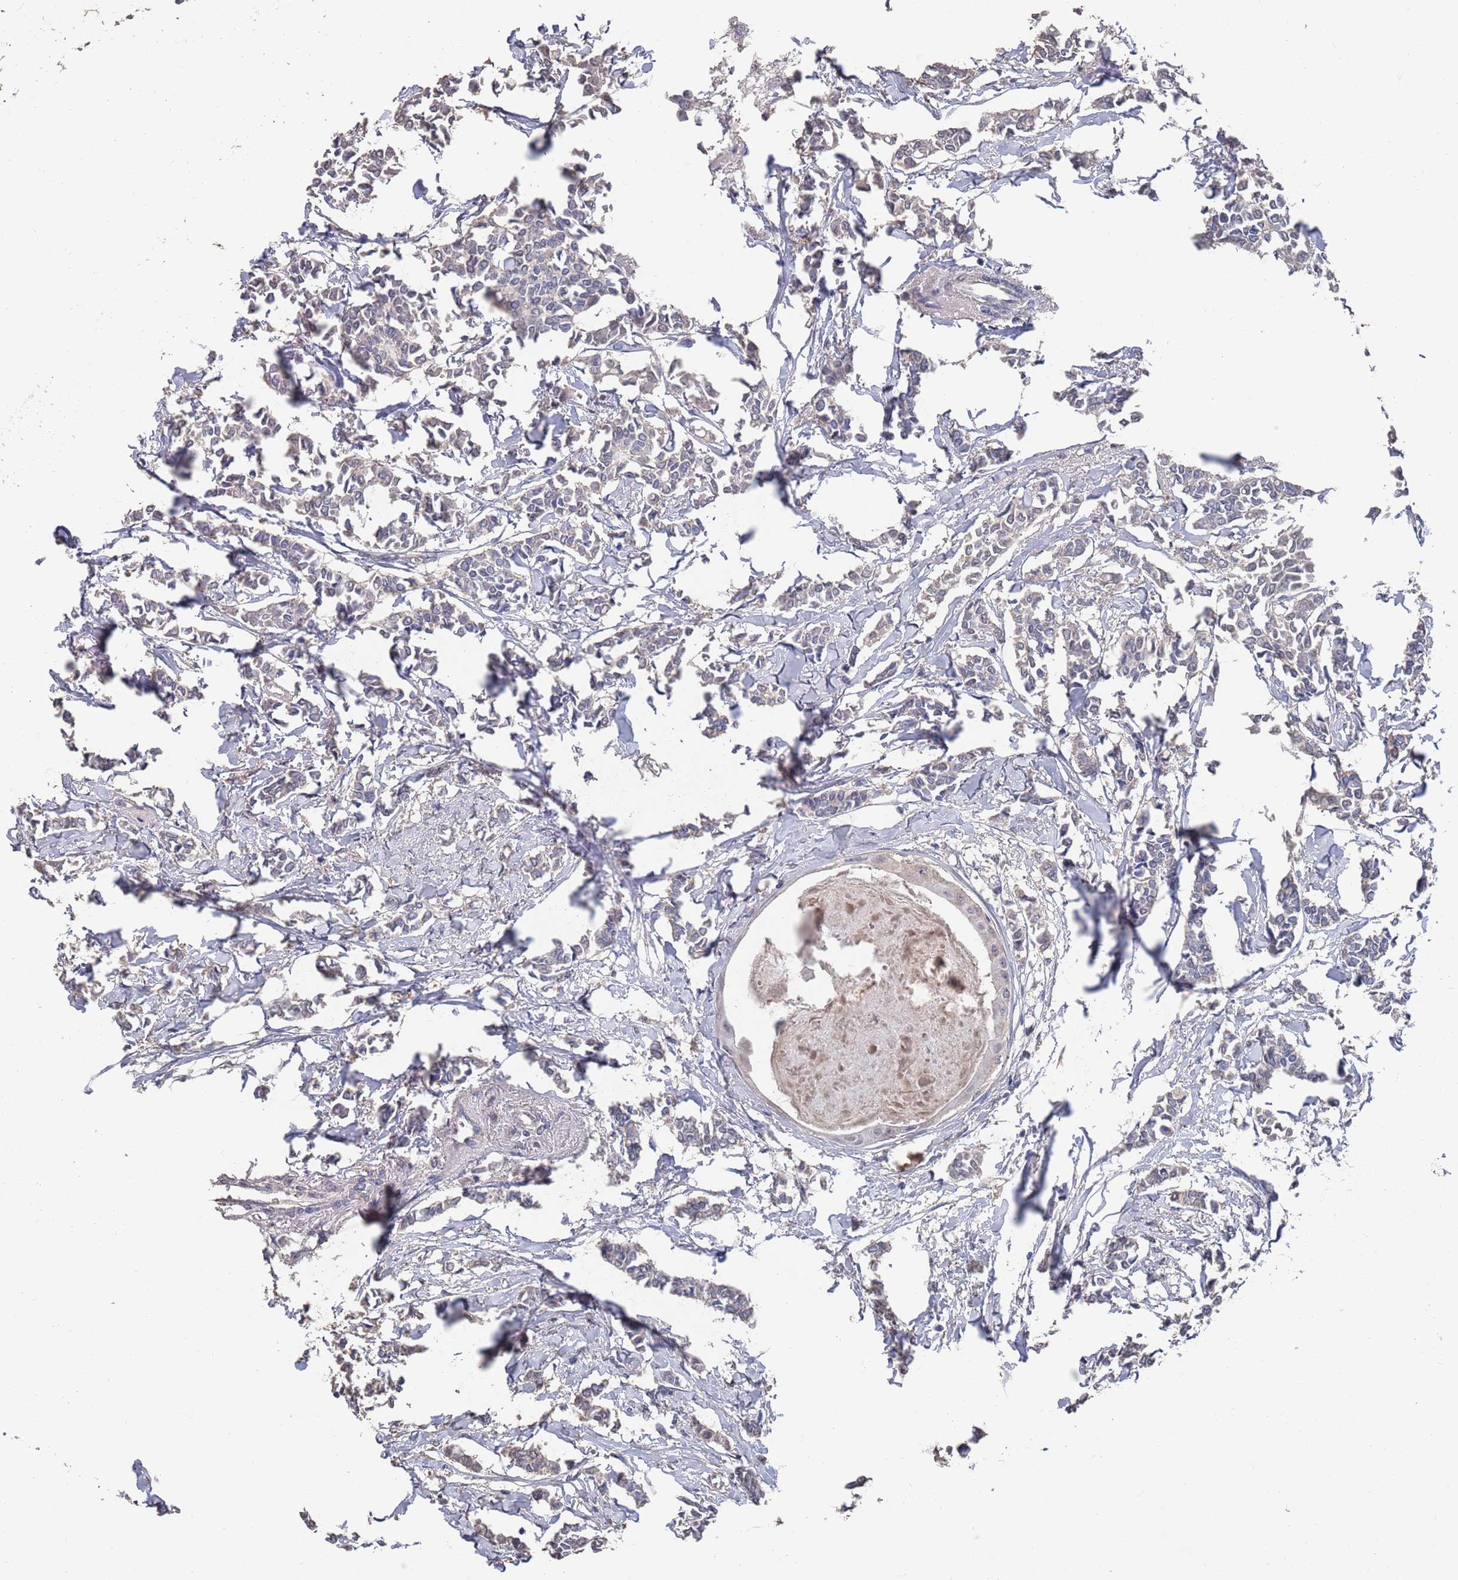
{"staining": {"intensity": "negative", "quantity": "none", "location": "none"}, "tissue": "breast cancer", "cell_type": "Tumor cells", "image_type": "cancer", "snomed": [{"axis": "morphology", "description": "Duct carcinoma"}, {"axis": "topography", "description": "Breast"}], "caption": "A high-resolution photomicrograph shows IHC staining of intraductal carcinoma (breast), which displays no significant expression in tumor cells.", "gene": "BTBD18", "patient": {"sex": "female", "age": 41}}